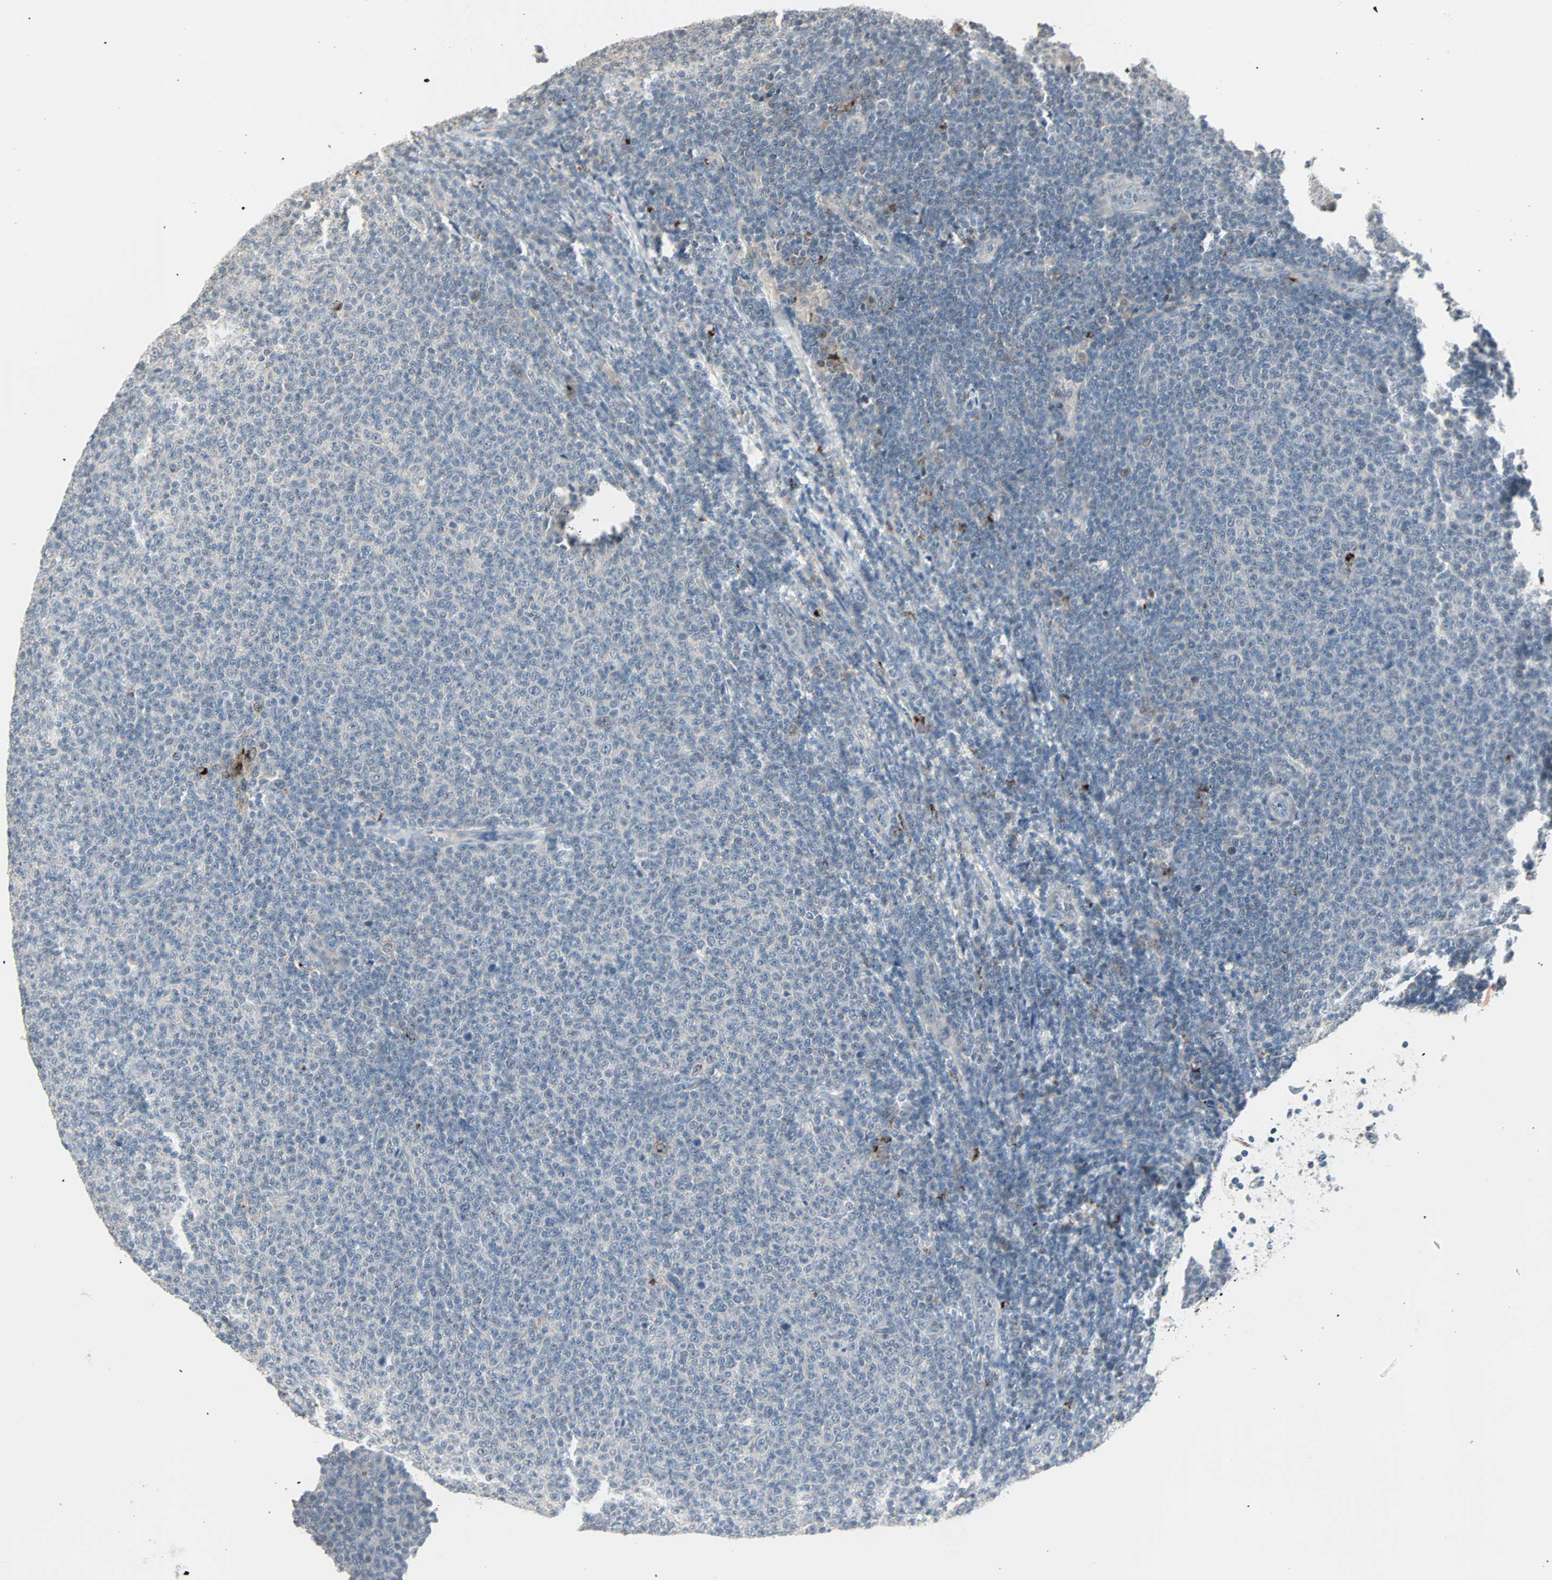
{"staining": {"intensity": "weak", "quantity": "<25%", "location": "cytoplasmic/membranous"}, "tissue": "lymphoma", "cell_type": "Tumor cells", "image_type": "cancer", "snomed": [{"axis": "morphology", "description": "Malignant lymphoma, non-Hodgkin's type, Low grade"}, {"axis": "topography", "description": "Lymph node"}], "caption": "This micrograph is of lymphoma stained with immunohistochemistry (IHC) to label a protein in brown with the nuclei are counter-stained blue. There is no expression in tumor cells. (Brightfield microscopy of DAB immunohistochemistry at high magnification).", "gene": "KDM4A", "patient": {"sex": "male", "age": 66}}